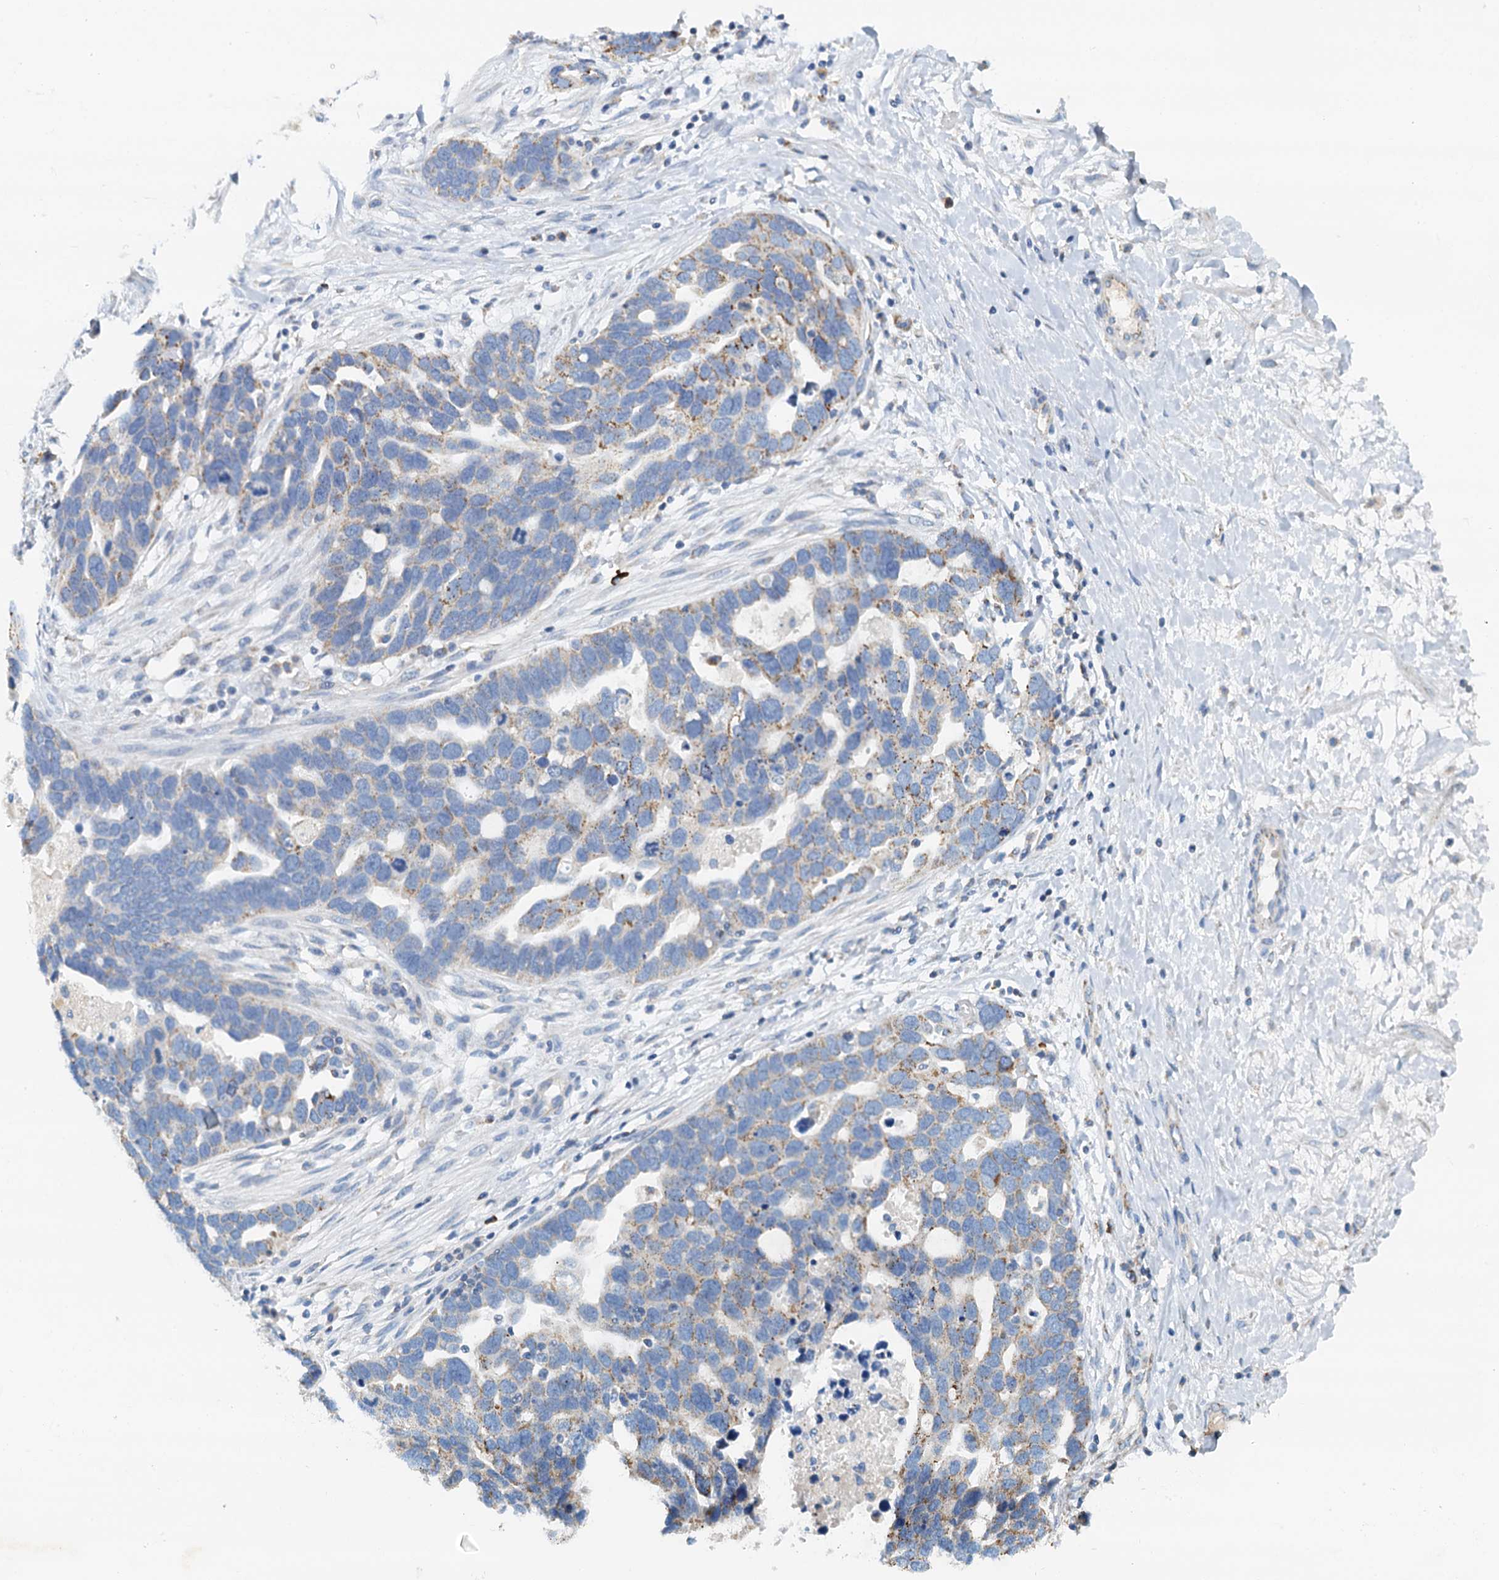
{"staining": {"intensity": "moderate", "quantity": "<25%", "location": "cytoplasmic/membranous"}, "tissue": "ovarian cancer", "cell_type": "Tumor cells", "image_type": "cancer", "snomed": [{"axis": "morphology", "description": "Cystadenocarcinoma, serous, NOS"}, {"axis": "topography", "description": "Ovary"}], "caption": "Immunohistochemical staining of human serous cystadenocarcinoma (ovarian) reveals moderate cytoplasmic/membranous protein expression in approximately <25% of tumor cells. (Brightfield microscopy of DAB IHC at high magnification).", "gene": "POC1A", "patient": {"sex": "female", "age": 54}}